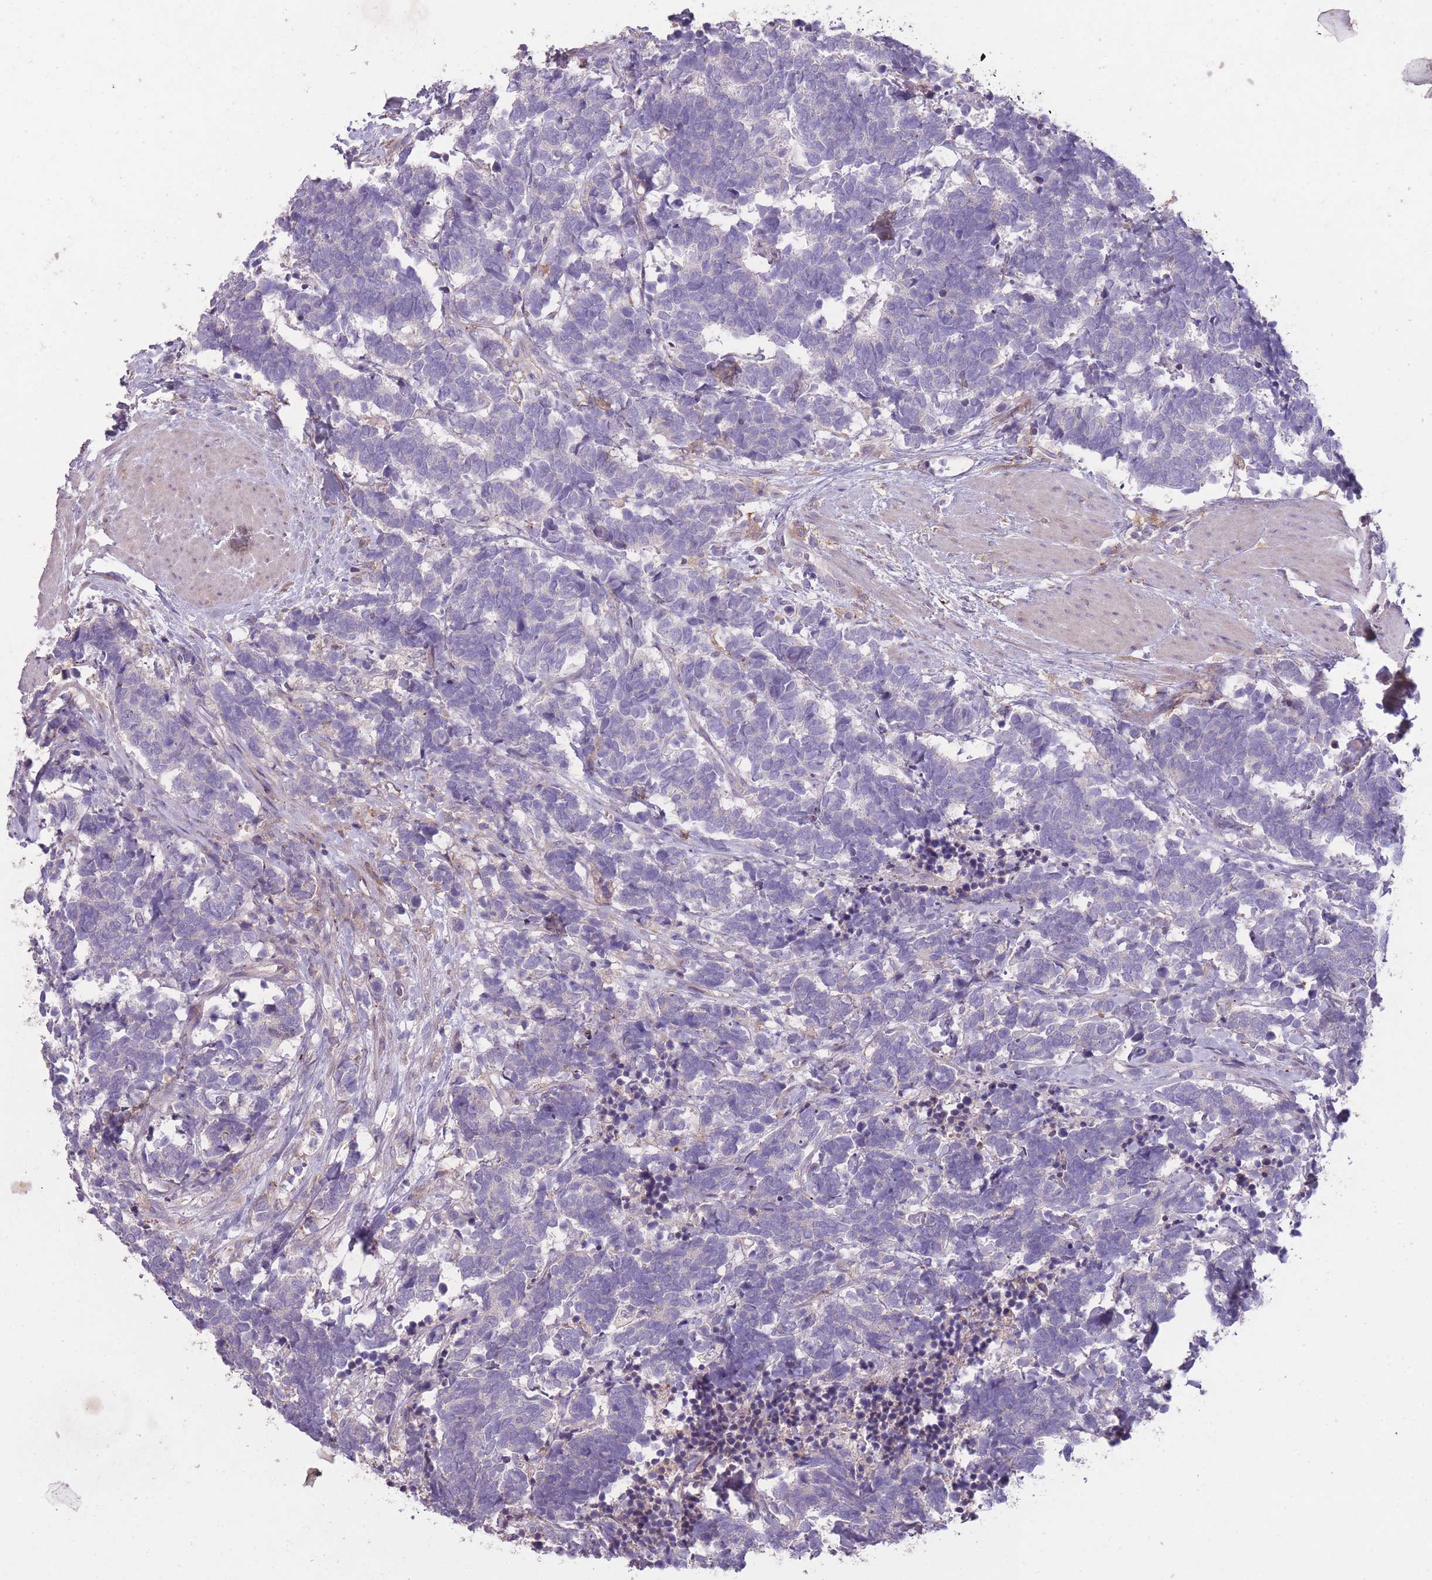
{"staining": {"intensity": "negative", "quantity": "none", "location": "none"}, "tissue": "carcinoid", "cell_type": "Tumor cells", "image_type": "cancer", "snomed": [{"axis": "morphology", "description": "Carcinoma, NOS"}, {"axis": "morphology", "description": "Carcinoid, malignant, NOS"}, {"axis": "topography", "description": "Prostate"}], "caption": "An image of carcinoid (malignant) stained for a protein reveals no brown staining in tumor cells.", "gene": "OR2V2", "patient": {"sex": "male", "age": 57}}